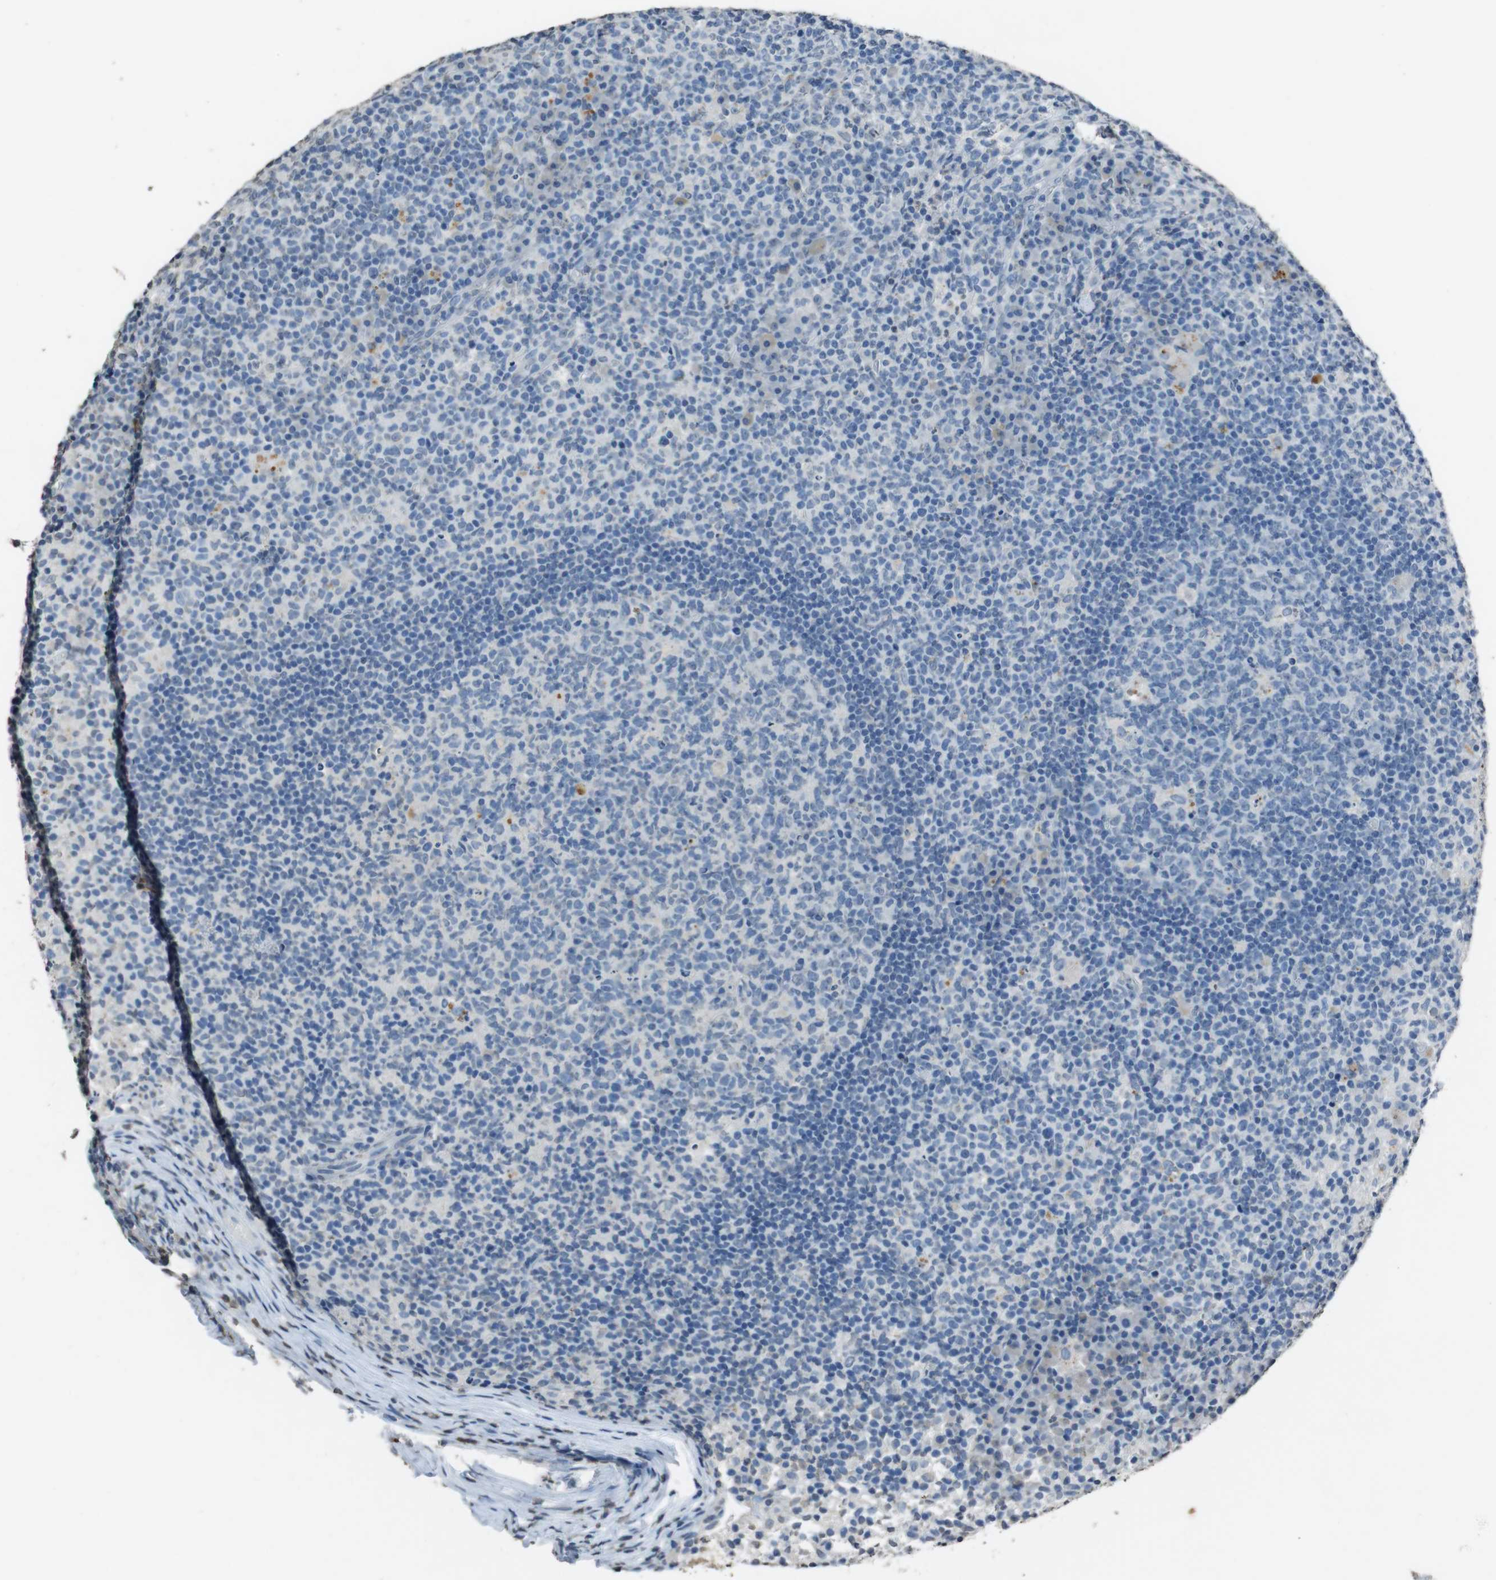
{"staining": {"intensity": "negative", "quantity": "none", "location": "none"}, "tissue": "lymph node", "cell_type": "Germinal center cells", "image_type": "normal", "snomed": [{"axis": "morphology", "description": "Normal tissue, NOS"}, {"axis": "morphology", "description": "Inflammation, NOS"}, {"axis": "topography", "description": "Lymph node"}], "caption": "The photomicrograph shows no significant expression in germinal center cells of lymph node. (Immunohistochemistry, brightfield microscopy, high magnification).", "gene": "STBD1", "patient": {"sex": "male", "age": 55}}